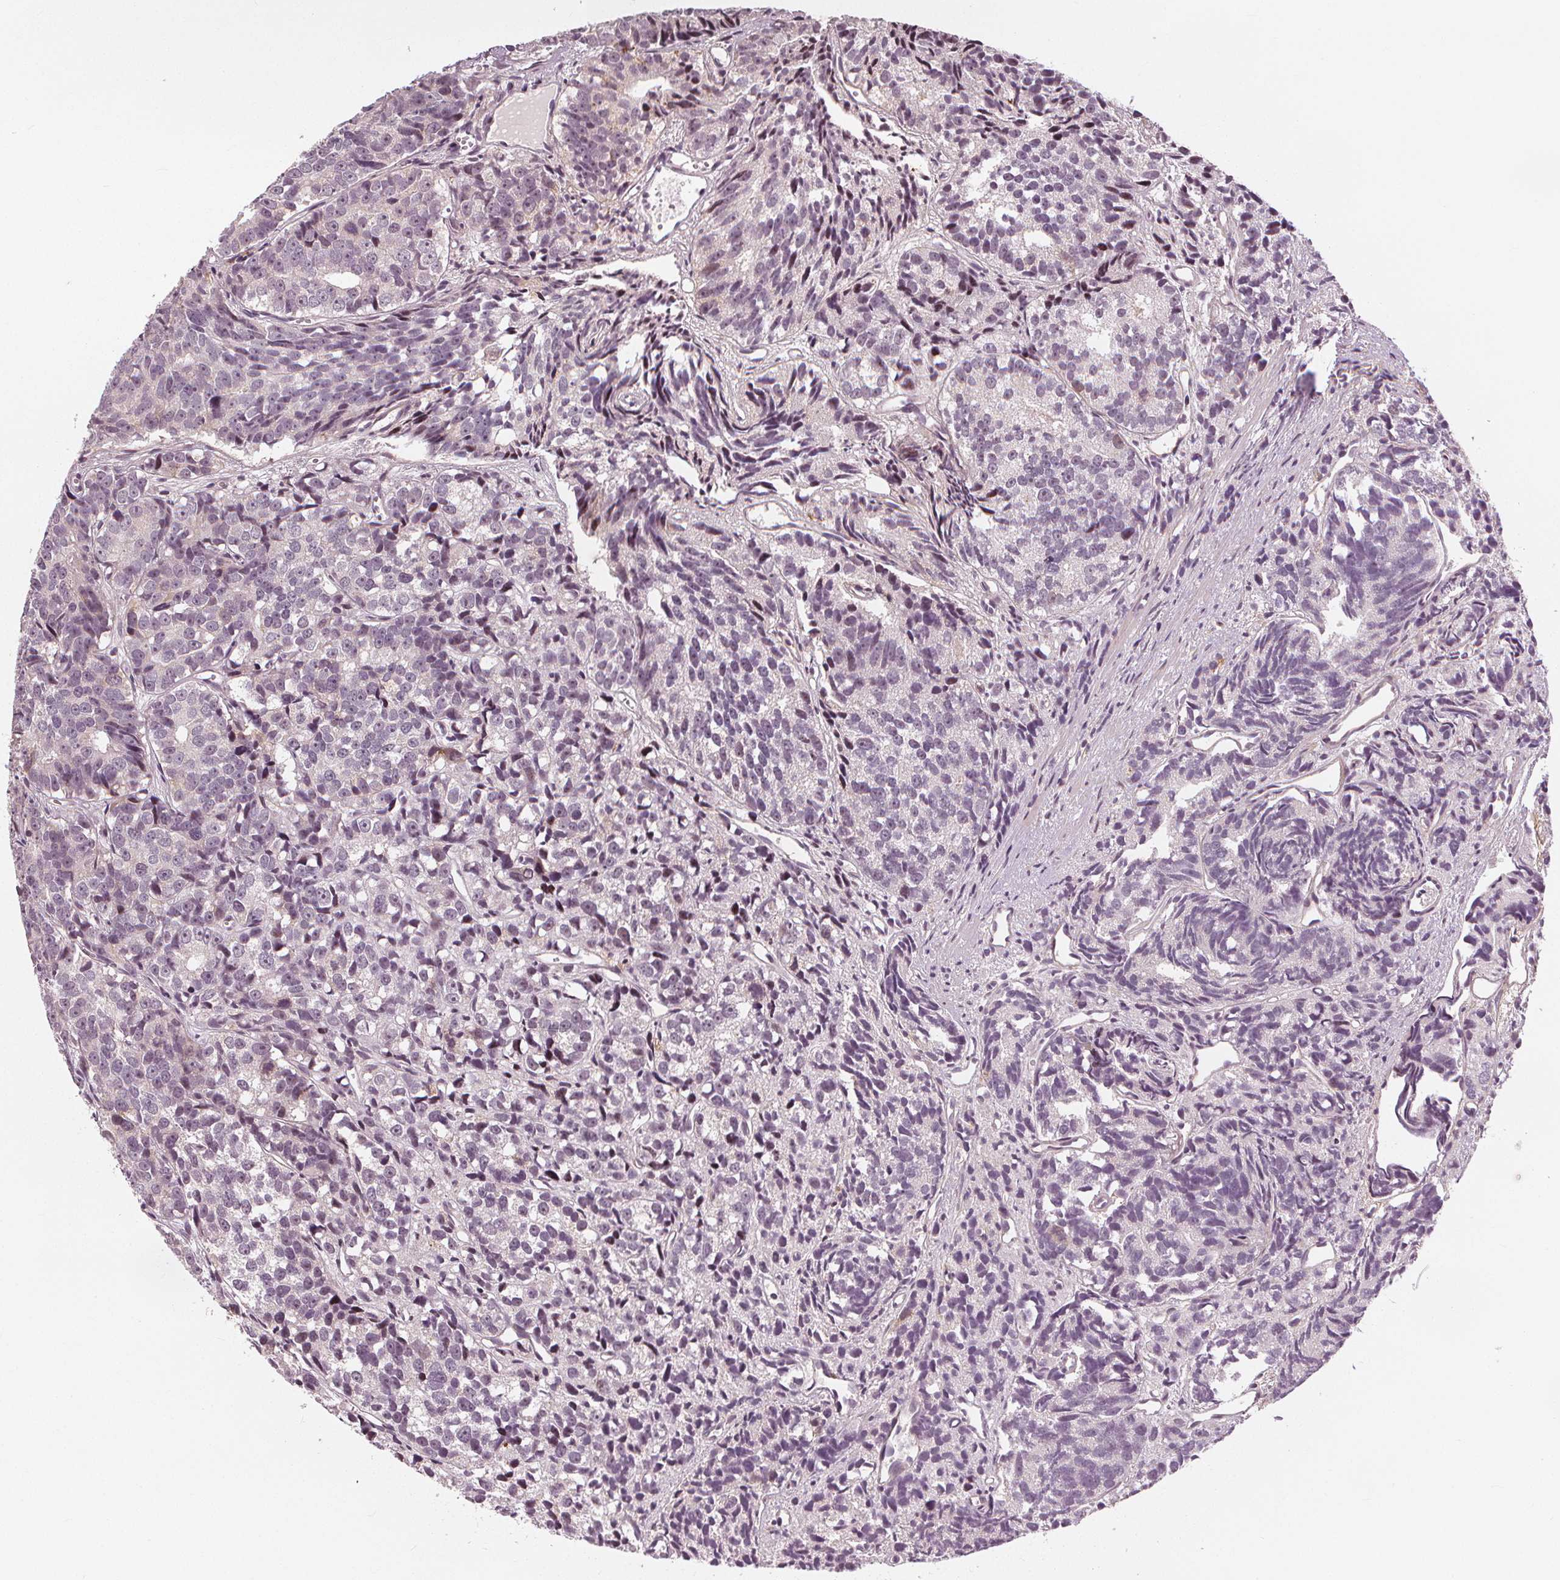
{"staining": {"intensity": "negative", "quantity": "none", "location": "none"}, "tissue": "prostate cancer", "cell_type": "Tumor cells", "image_type": "cancer", "snomed": [{"axis": "morphology", "description": "Adenocarcinoma, High grade"}, {"axis": "topography", "description": "Prostate"}], "caption": "Immunohistochemistry of human prostate high-grade adenocarcinoma displays no expression in tumor cells.", "gene": "SLC34A1", "patient": {"sex": "male", "age": 77}}